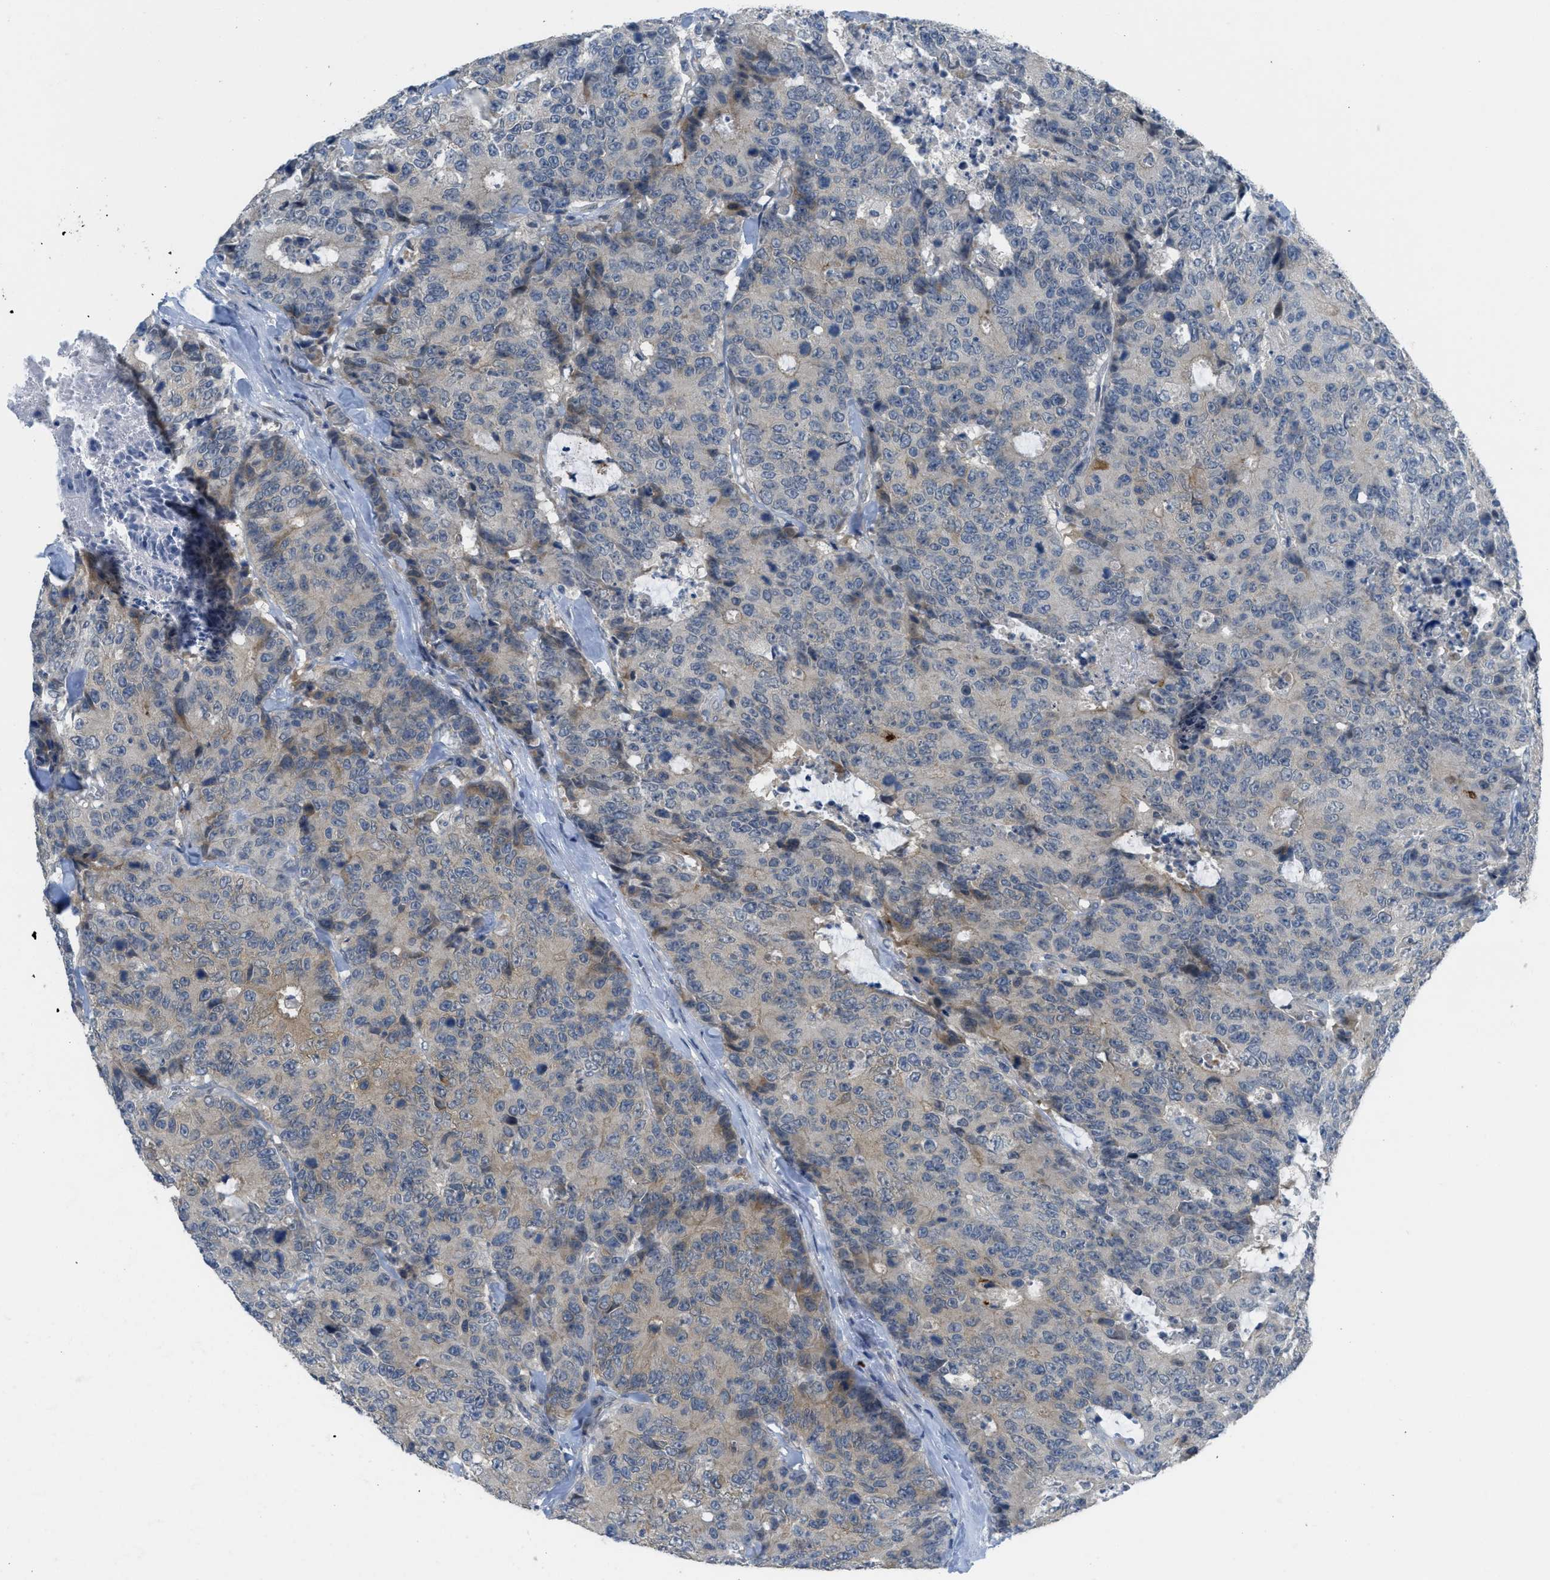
{"staining": {"intensity": "weak", "quantity": "<25%", "location": "cytoplasmic/membranous"}, "tissue": "colorectal cancer", "cell_type": "Tumor cells", "image_type": "cancer", "snomed": [{"axis": "morphology", "description": "Adenocarcinoma, NOS"}, {"axis": "topography", "description": "Colon"}], "caption": "An IHC micrograph of colorectal cancer (adenocarcinoma) is shown. There is no staining in tumor cells of colorectal cancer (adenocarcinoma). The staining was performed using DAB (3,3'-diaminobenzidine) to visualize the protein expression in brown, while the nuclei were stained in blue with hematoxylin (Magnification: 20x).", "gene": "TNFAIP1", "patient": {"sex": "female", "age": 86}}